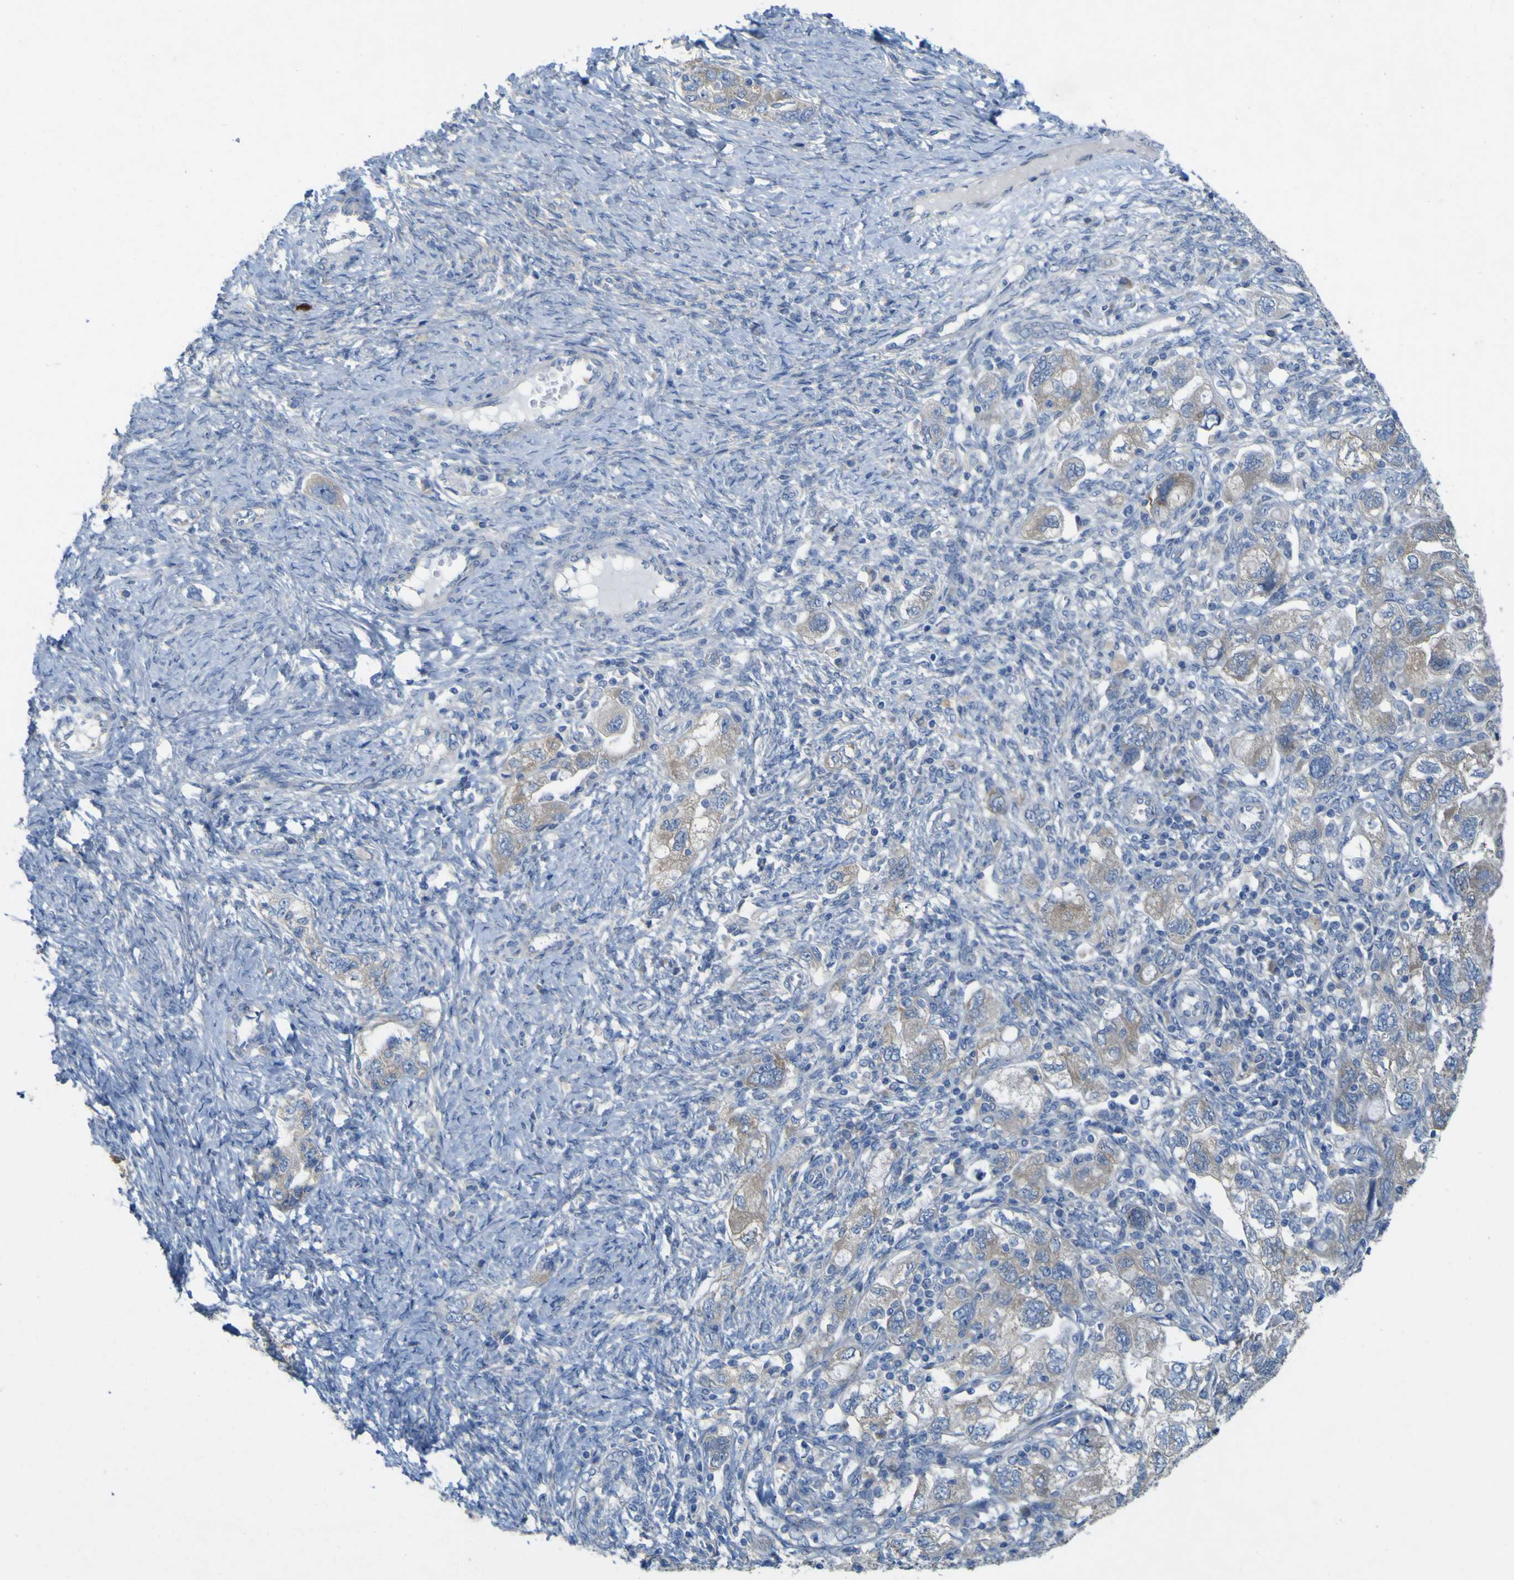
{"staining": {"intensity": "negative", "quantity": "none", "location": "none"}, "tissue": "ovarian cancer", "cell_type": "Tumor cells", "image_type": "cancer", "snomed": [{"axis": "morphology", "description": "Carcinoma, NOS"}, {"axis": "morphology", "description": "Cystadenocarcinoma, serous, NOS"}, {"axis": "topography", "description": "Ovary"}], "caption": "This is an immunohistochemistry image of human ovarian cancer. There is no positivity in tumor cells.", "gene": "MYEOV", "patient": {"sex": "female", "age": 69}}